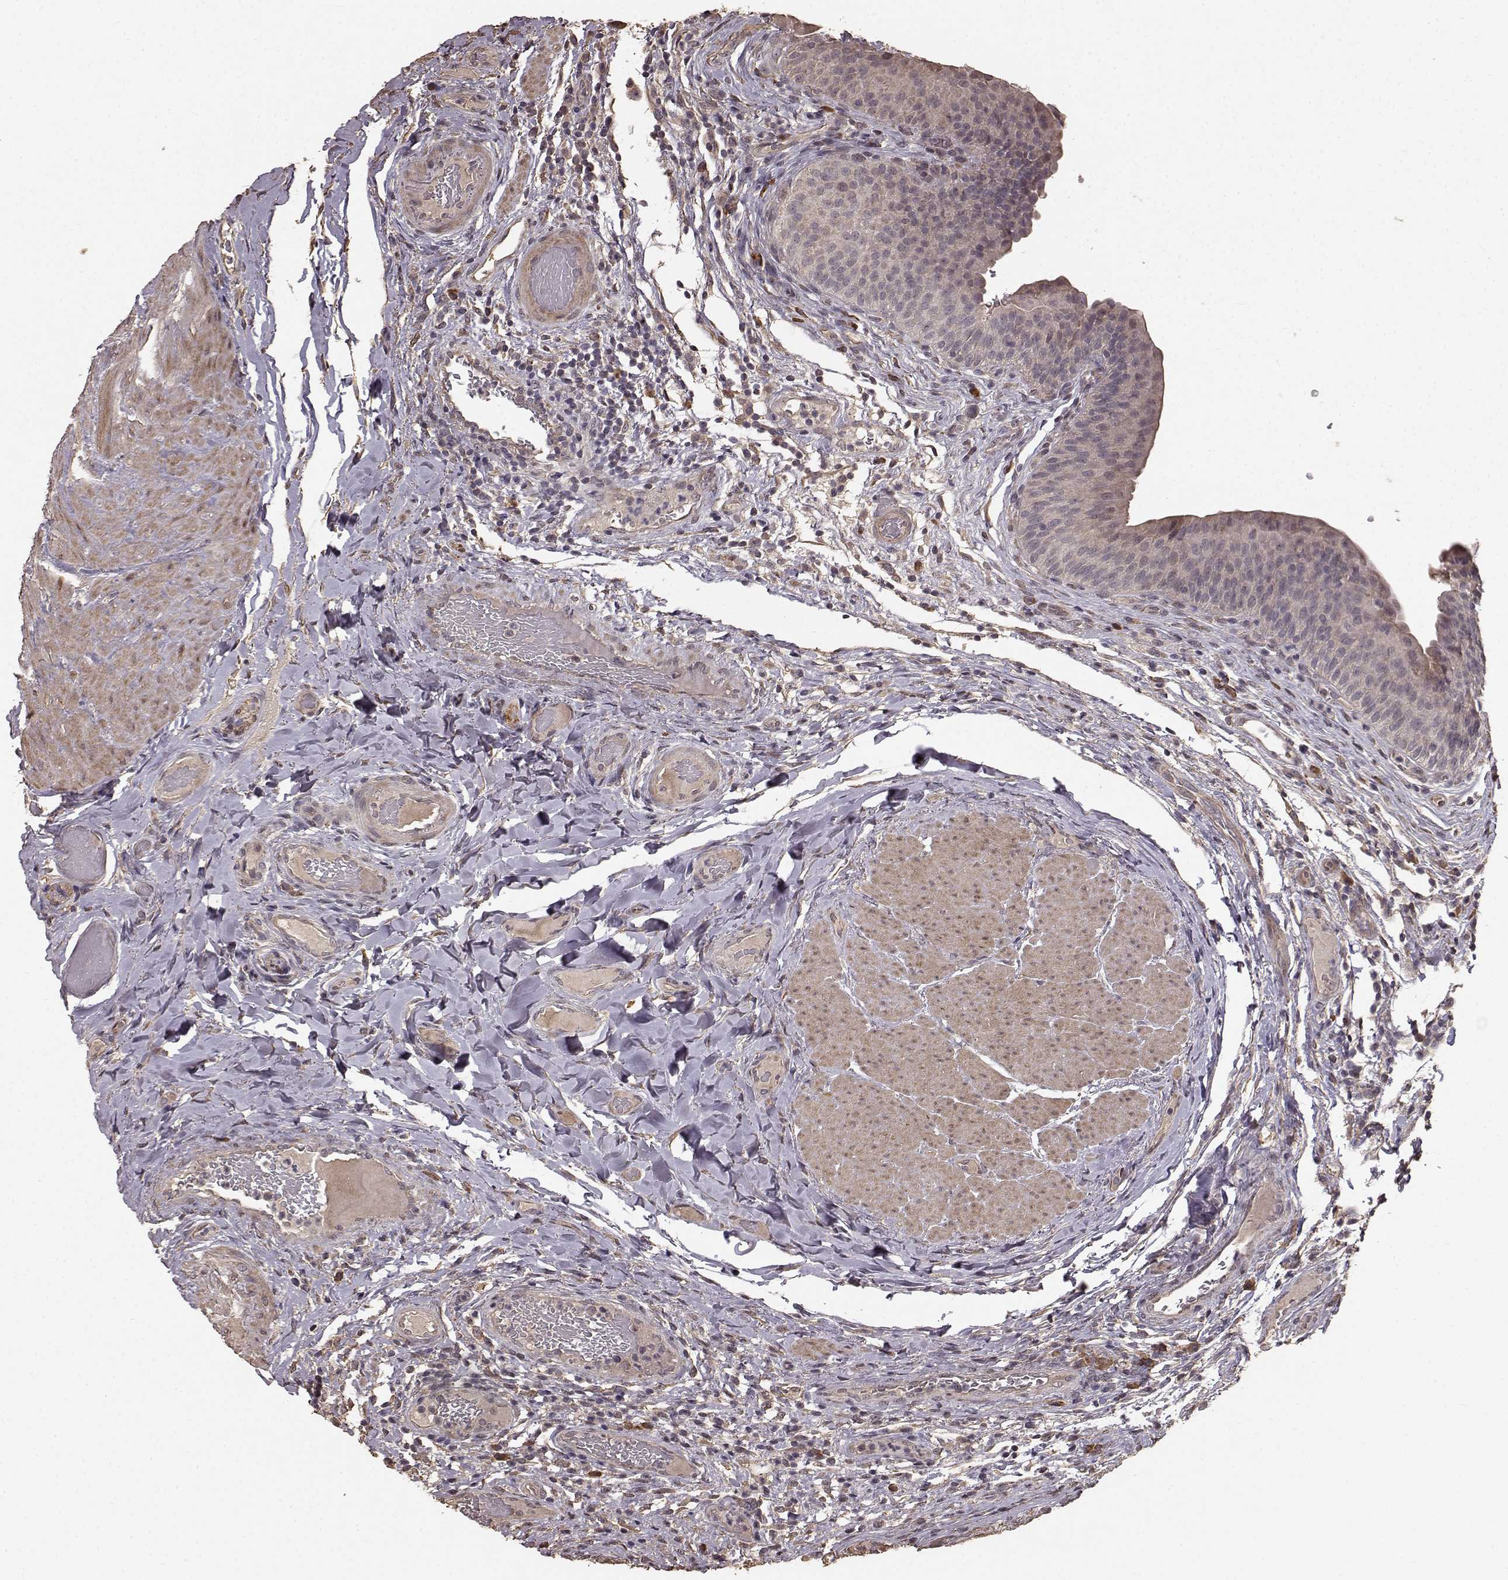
{"staining": {"intensity": "weak", "quantity": ">75%", "location": "cytoplasmic/membranous"}, "tissue": "urinary bladder", "cell_type": "Urothelial cells", "image_type": "normal", "snomed": [{"axis": "morphology", "description": "Normal tissue, NOS"}, {"axis": "topography", "description": "Urinary bladder"}], "caption": "High-power microscopy captured an IHC micrograph of unremarkable urinary bladder, revealing weak cytoplasmic/membranous expression in about >75% of urothelial cells.", "gene": "USP15", "patient": {"sex": "male", "age": 66}}